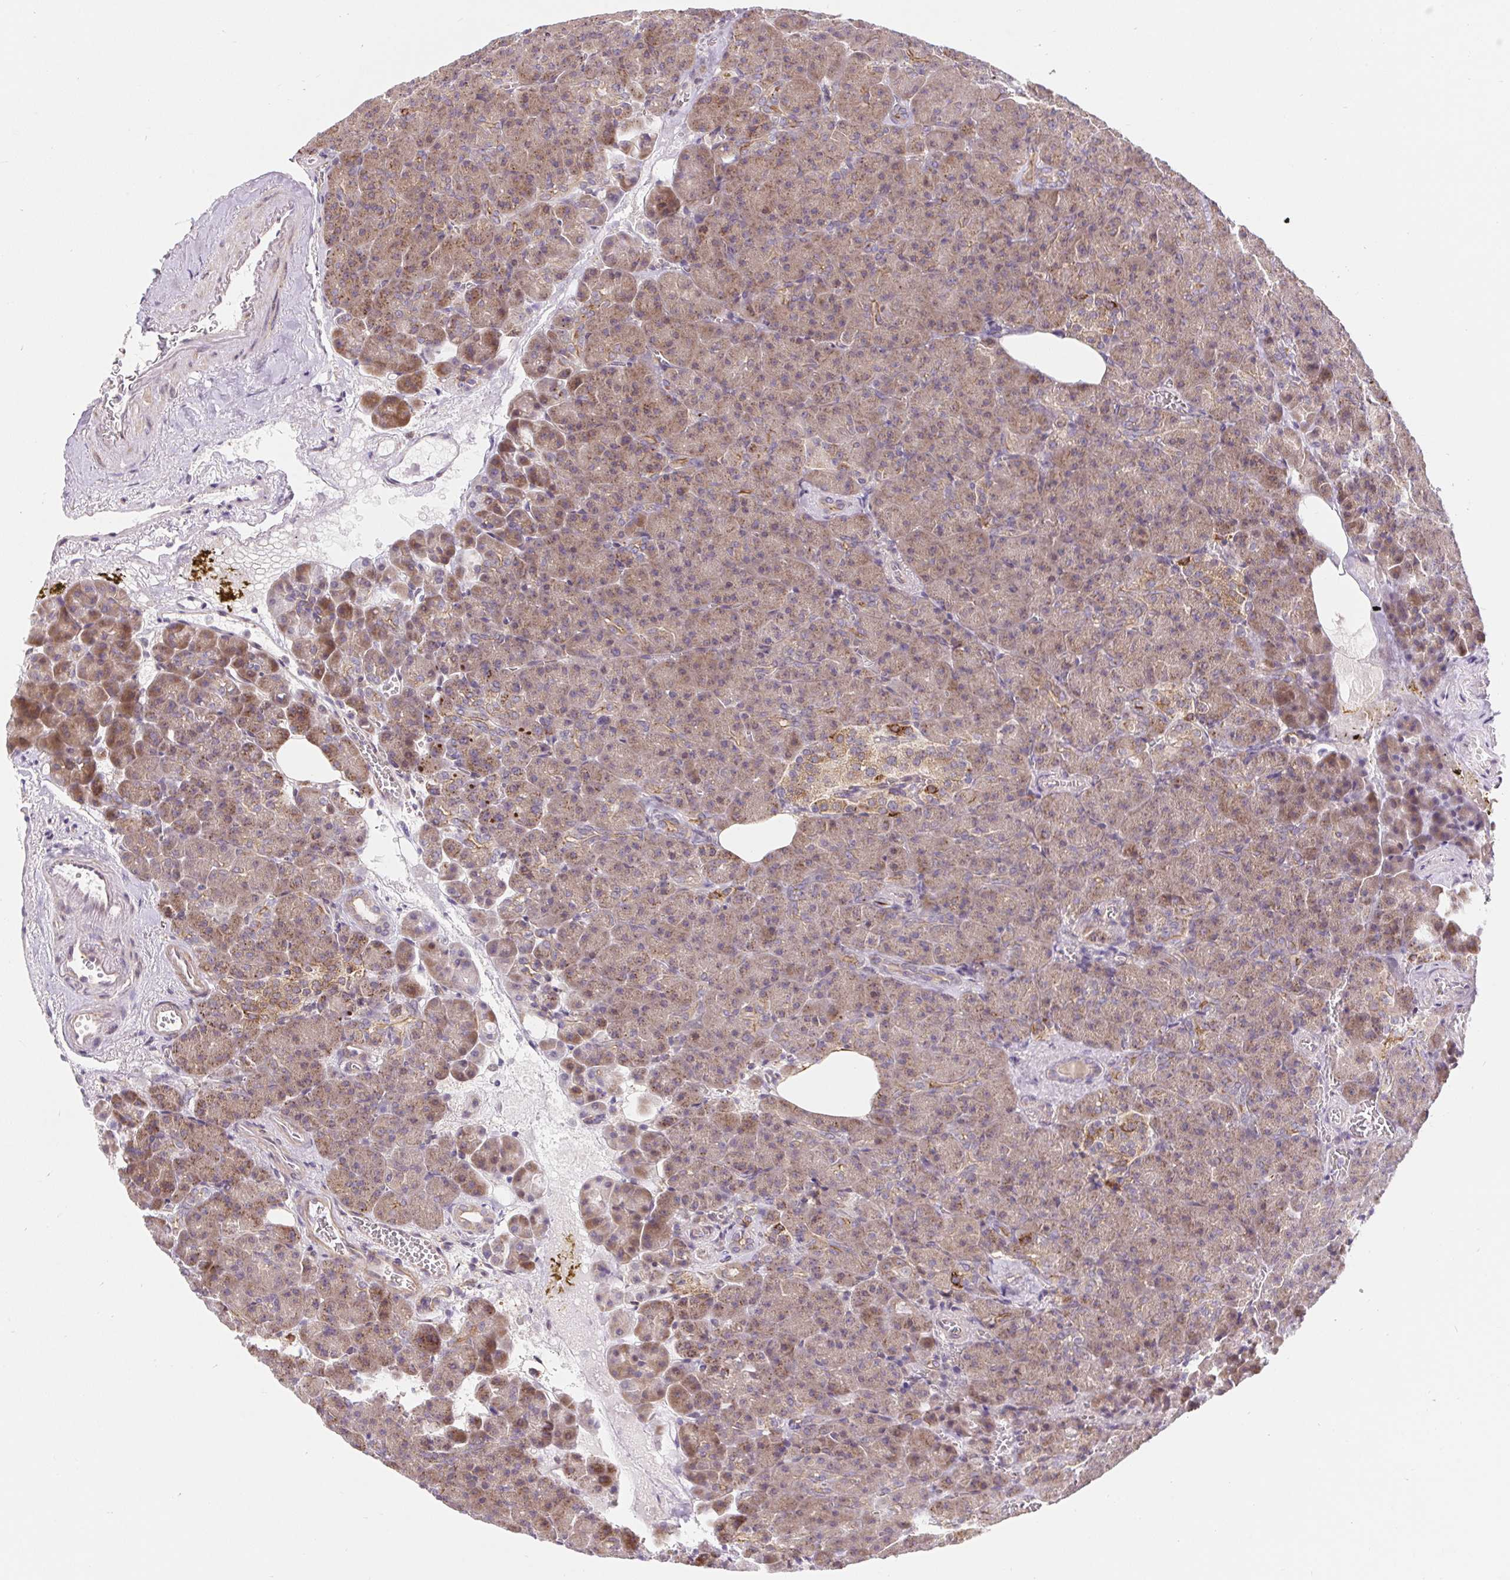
{"staining": {"intensity": "weak", "quantity": "25%-75%", "location": "cytoplasmic/membranous"}, "tissue": "pancreas", "cell_type": "Exocrine glandular cells", "image_type": "normal", "snomed": [{"axis": "morphology", "description": "Normal tissue, NOS"}, {"axis": "topography", "description": "Pancreas"}], "caption": "About 25%-75% of exocrine glandular cells in benign pancreas show weak cytoplasmic/membranous protein expression as visualized by brown immunohistochemical staining.", "gene": "LYPD5", "patient": {"sex": "female", "age": 74}}